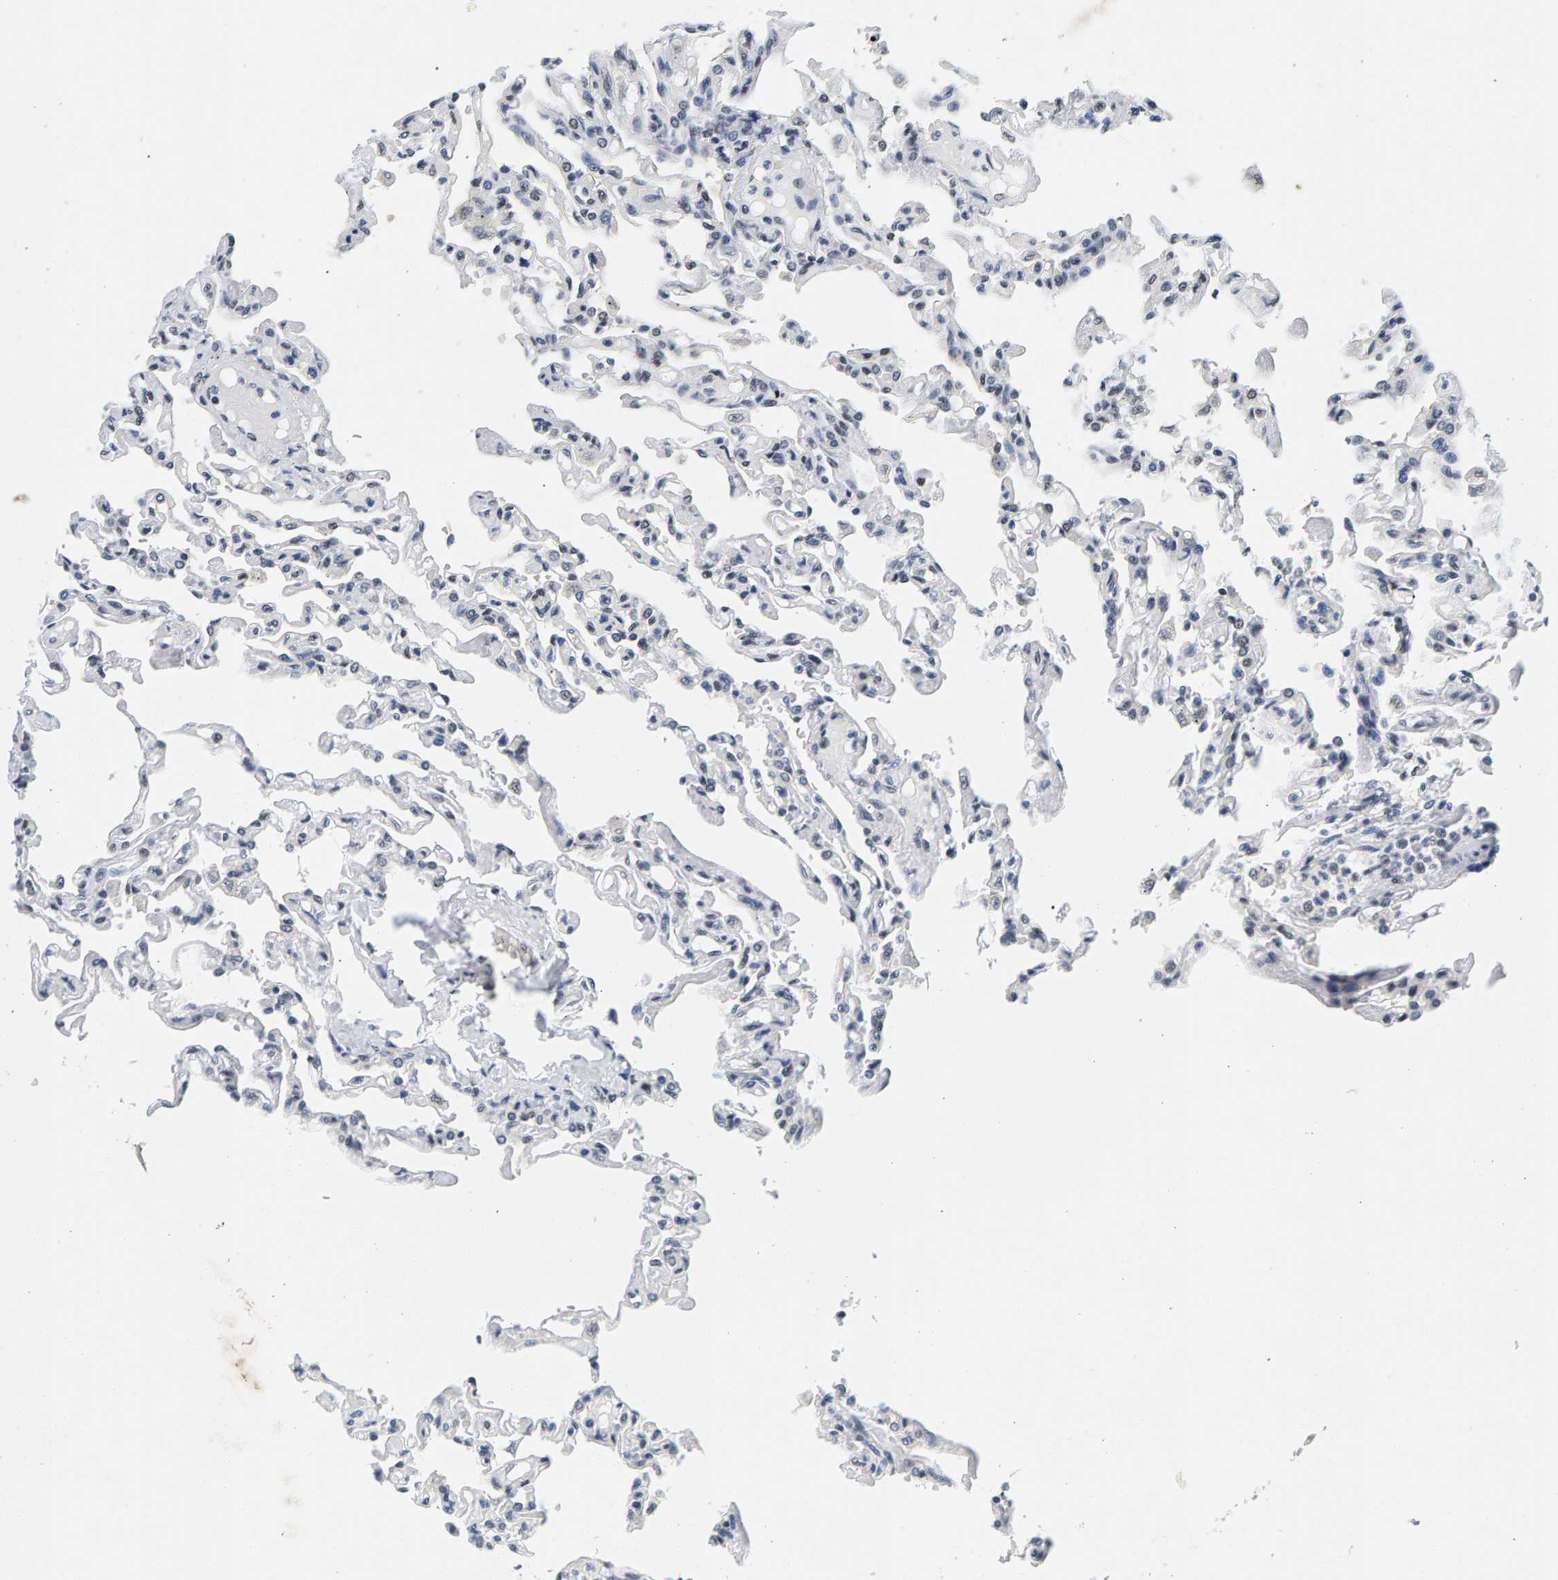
{"staining": {"intensity": "weak", "quantity": "<25%", "location": "nuclear"}, "tissue": "lung", "cell_type": "Alveolar cells", "image_type": "normal", "snomed": [{"axis": "morphology", "description": "Normal tissue, NOS"}, {"axis": "topography", "description": "Lung"}], "caption": "The image displays no significant positivity in alveolar cells of lung.", "gene": "ATF2", "patient": {"sex": "male", "age": 21}}